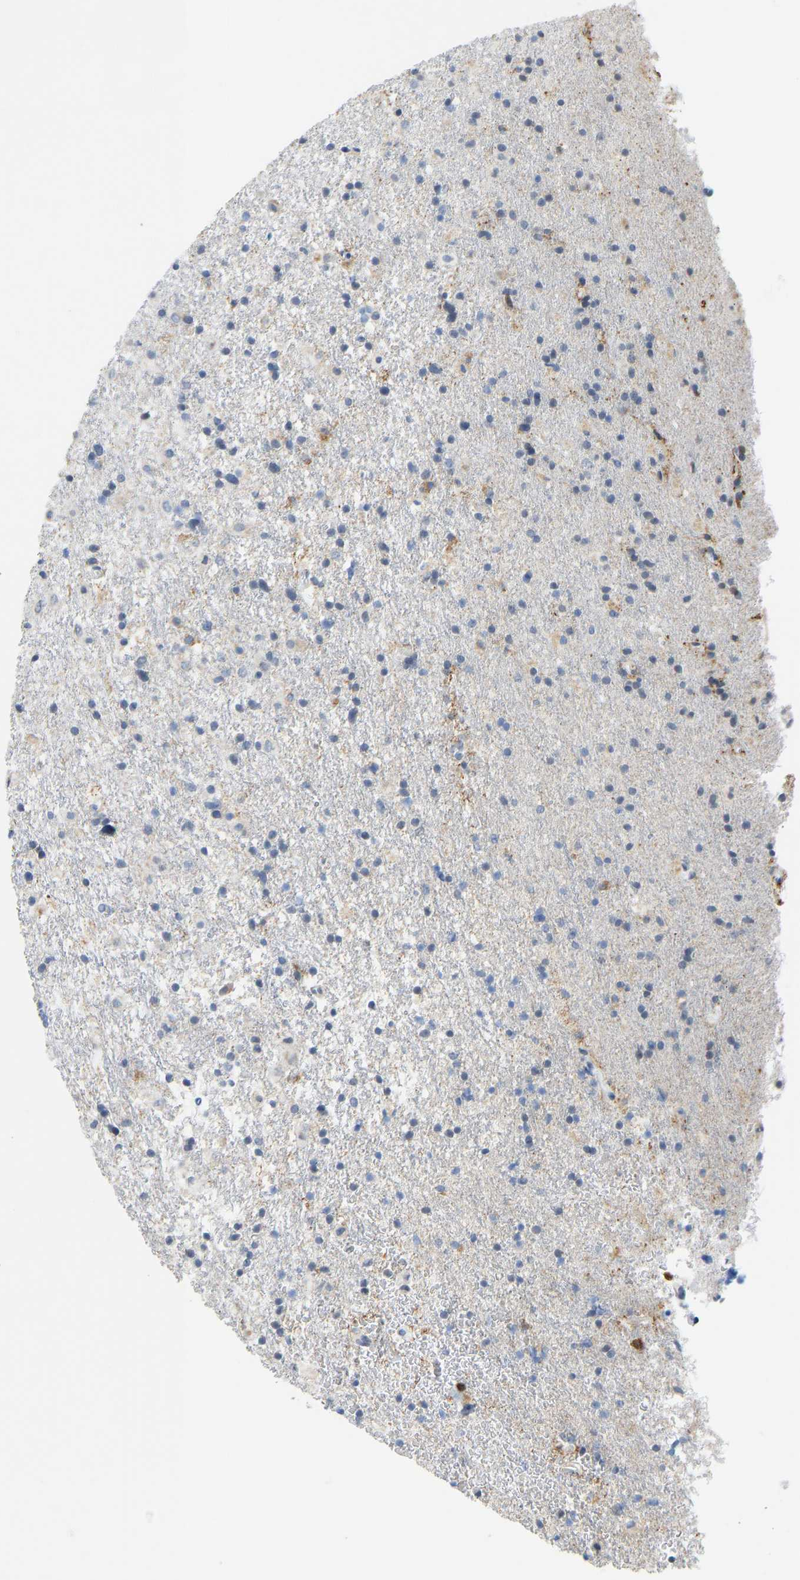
{"staining": {"intensity": "negative", "quantity": "none", "location": "none"}, "tissue": "glioma", "cell_type": "Tumor cells", "image_type": "cancer", "snomed": [{"axis": "morphology", "description": "Glioma, malignant, Low grade"}, {"axis": "topography", "description": "Brain"}], "caption": "An image of glioma stained for a protein displays no brown staining in tumor cells. (Immunohistochemistry (ihc), brightfield microscopy, high magnification).", "gene": "TXNDC2", "patient": {"sex": "male", "age": 65}}